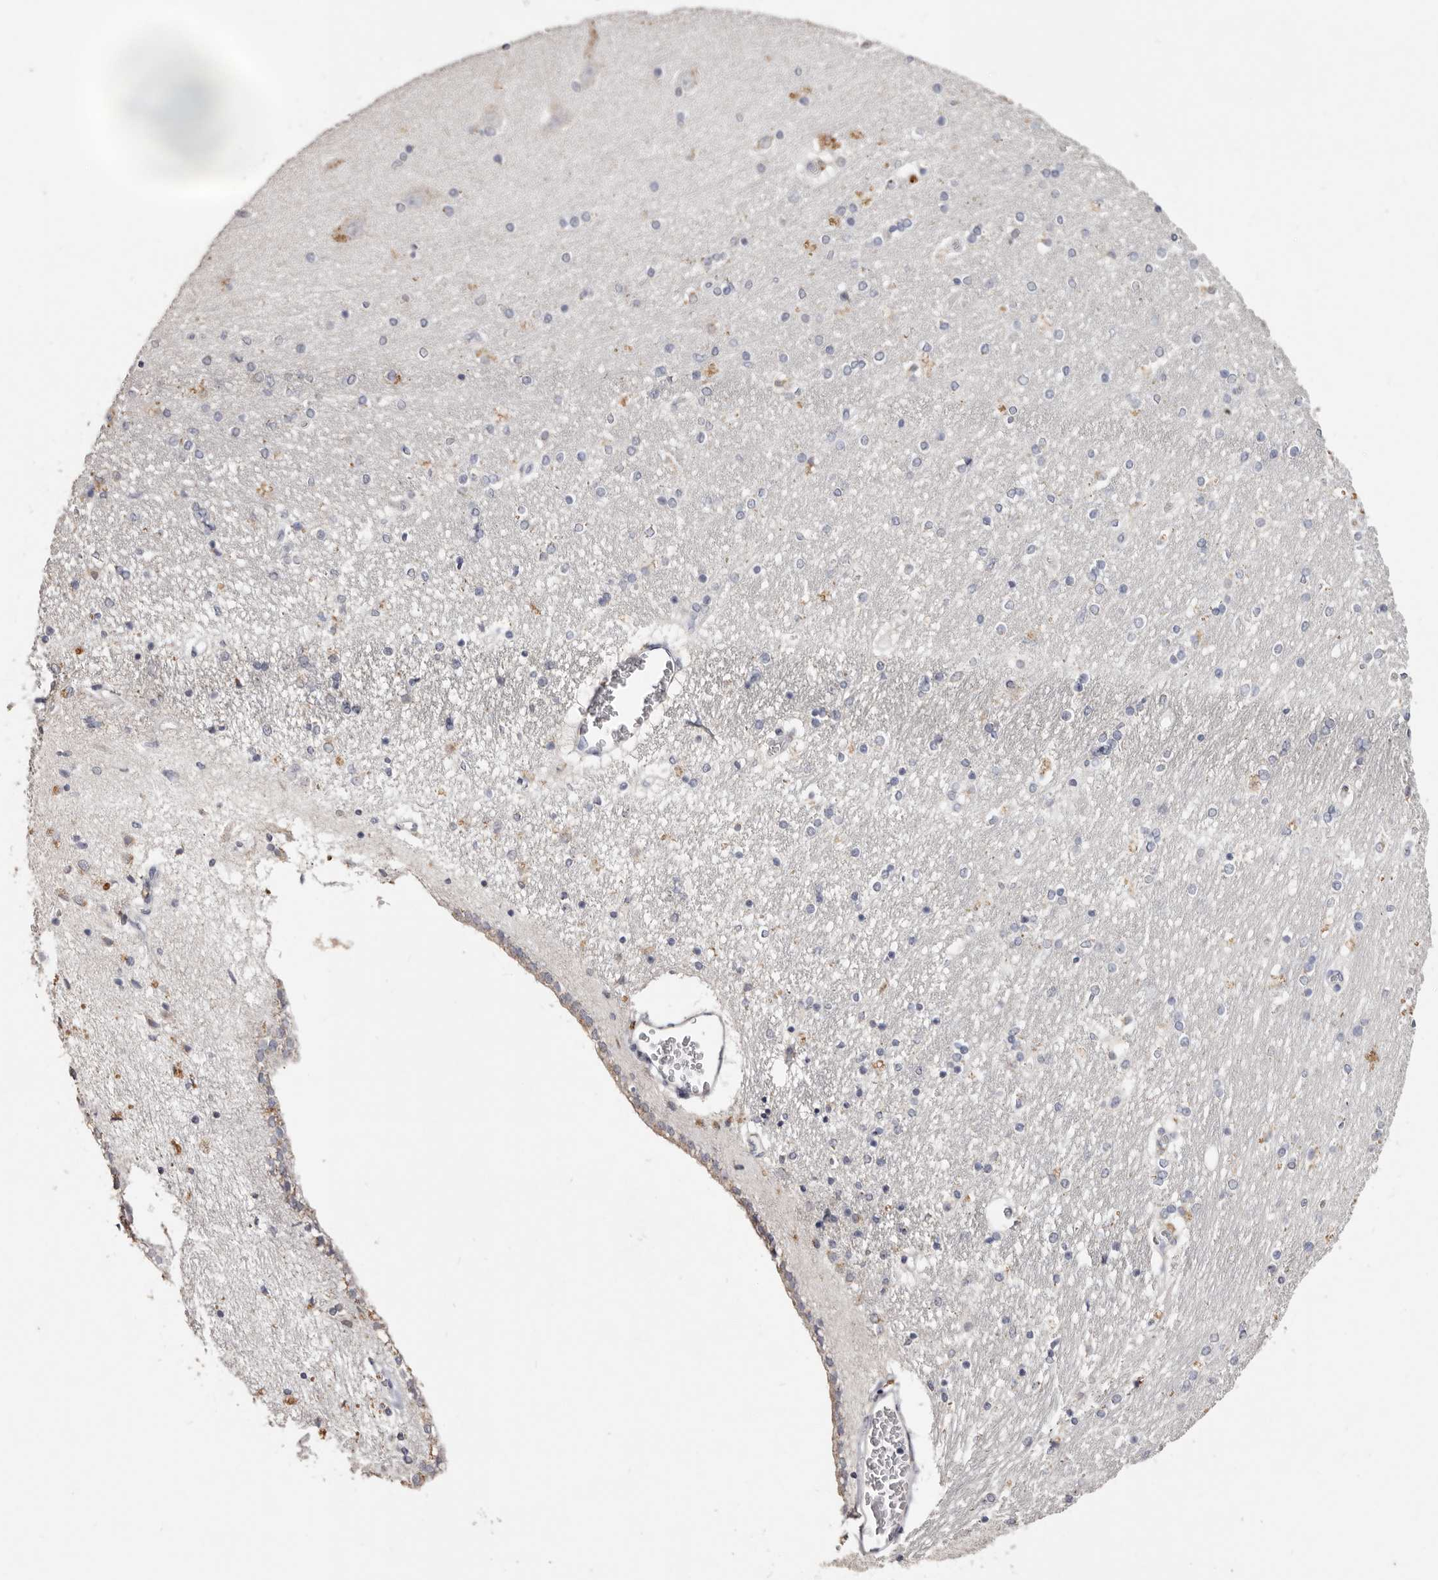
{"staining": {"intensity": "moderate", "quantity": "<25%", "location": "cytoplasmic/membranous"}, "tissue": "hippocampus", "cell_type": "Glial cells", "image_type": "normal", "snomed": [{"axis": "morphology", "description": "Normal tissue, NOS"}, {"axis": "topography", "description": "Hippocampus"}], "caption": "This micrograph displays immunohistochemistry staining of unremarkable human hippocampus, with low moderate cytoplasmic/membranous positivity in approximately <25% of glial cells.", "gene": "LGALS7B", "patient": {"sex": "female", "age": 54}}